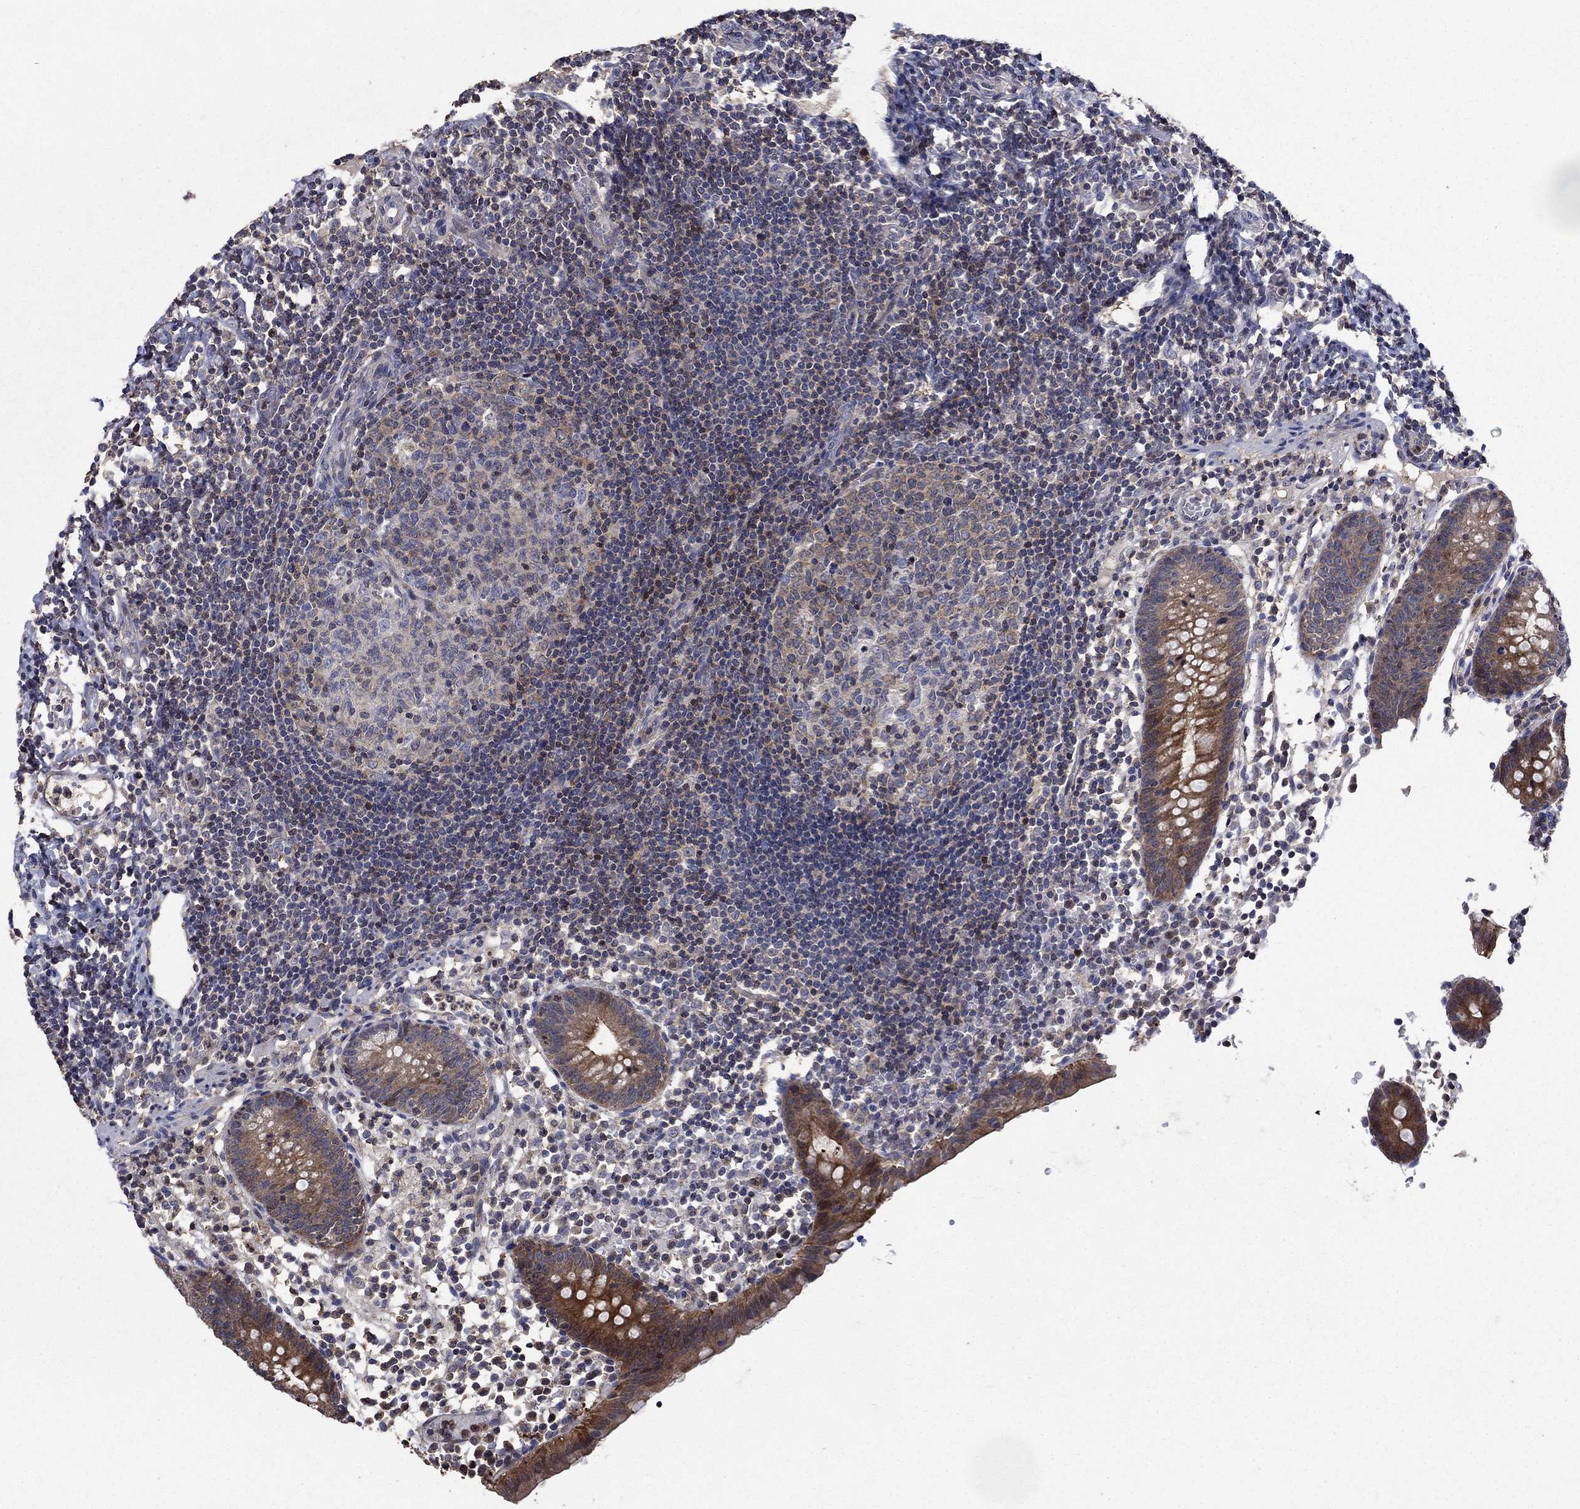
{"staining": {"intensity": "strong", "quantity": "25%-75%", "location": "cytoplasmic/membranous"}, "tissue": "appendix", "cell_type": "Glandular cells", "image_type": "normal", "snomed": [{"axis": "morphology", "description": "Normal tissue, NOS"}, {"axis": "topography", "description": "Appendix"}], "caption": "Protein expression analysis of normal human appendix reveals strong cytoplasmic/membranous staining in about 25%-75% of glandular cells.", "gene": "DVL1", "patient": {"sex": "female", "age": 40}}